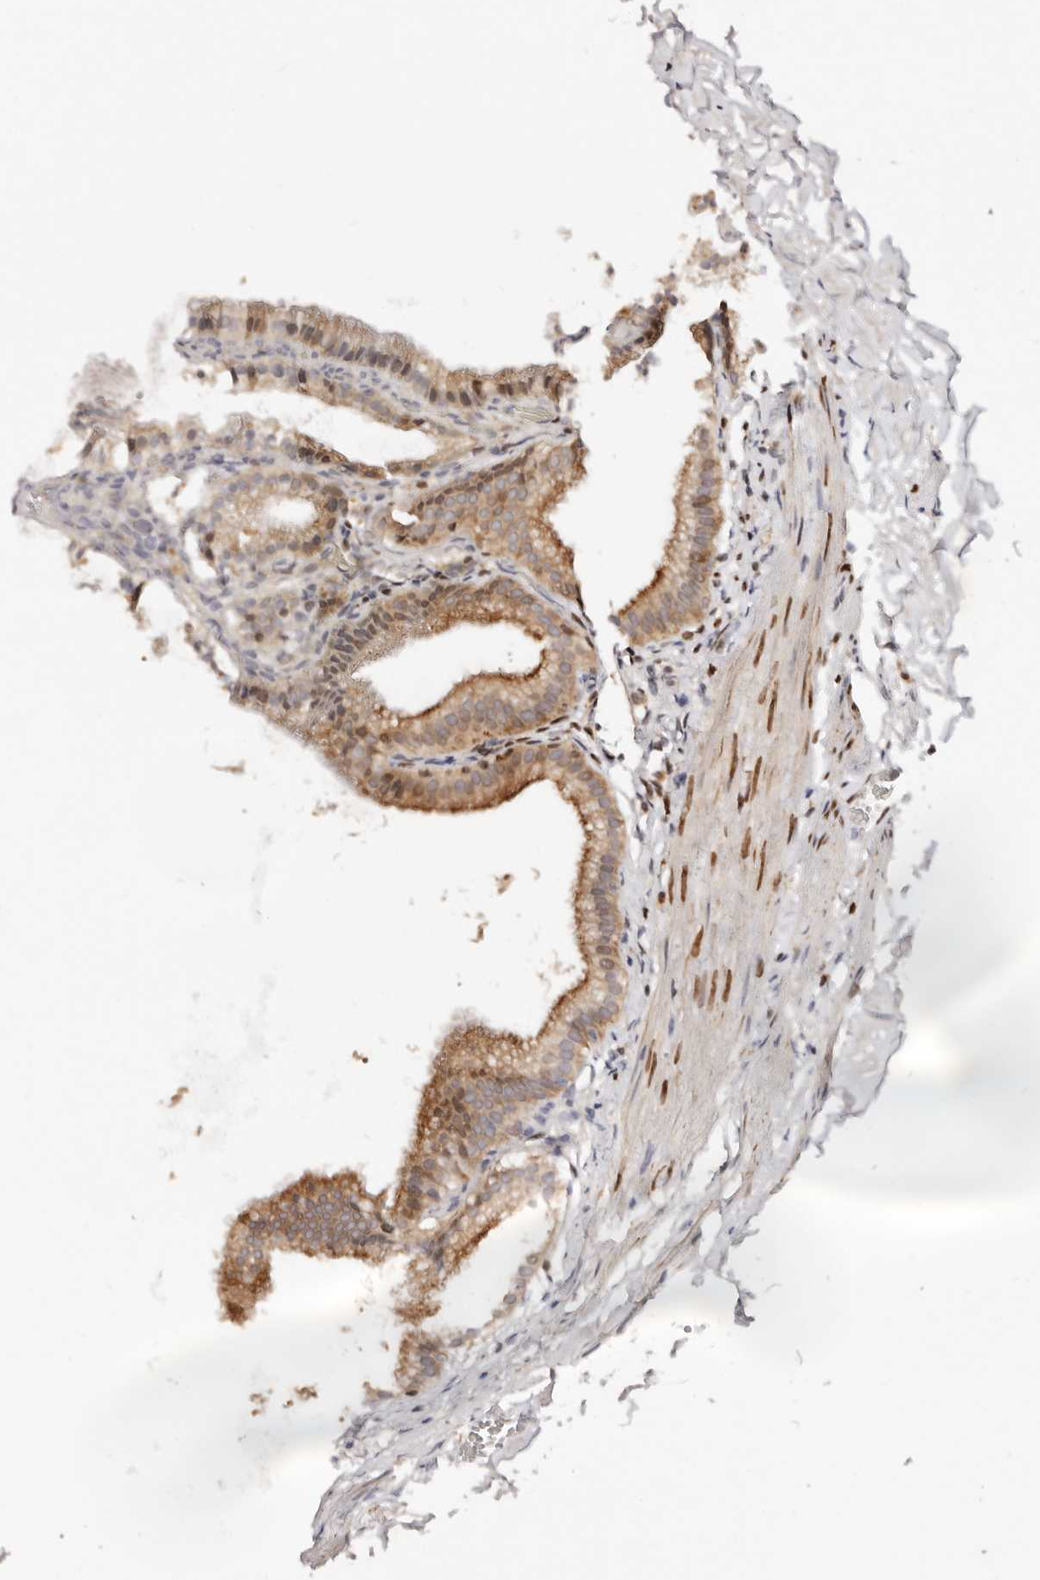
{"staining": {"intensity": "strong", "quantity": "25%-75%", "location": "cytoplasmic/membranous"}, "tissue": "gallbladder", "cell_type": "Glandular cells", "image_type": "normal", "snomed": [{"axis": "morphology", "description": "Normal tissue, NOS"}, {"axis": "topography", "description": "Gallbladder"}], "caption": "Immunohistochemistry (IHC) staining of unremarkable gallbladder, which reveals high levels of strong cytoplasmic/membranous staining in approximately 25%-75% of glandular cells indicating strong cytoplasmic/membranous protein positivity. The staining was performed using DAB (brown) for protein detection and nuclei were counterstained in hematoxylin (blue).", "gene": "IQGAP3", "patient": {"sex": "male", "age": 38}}